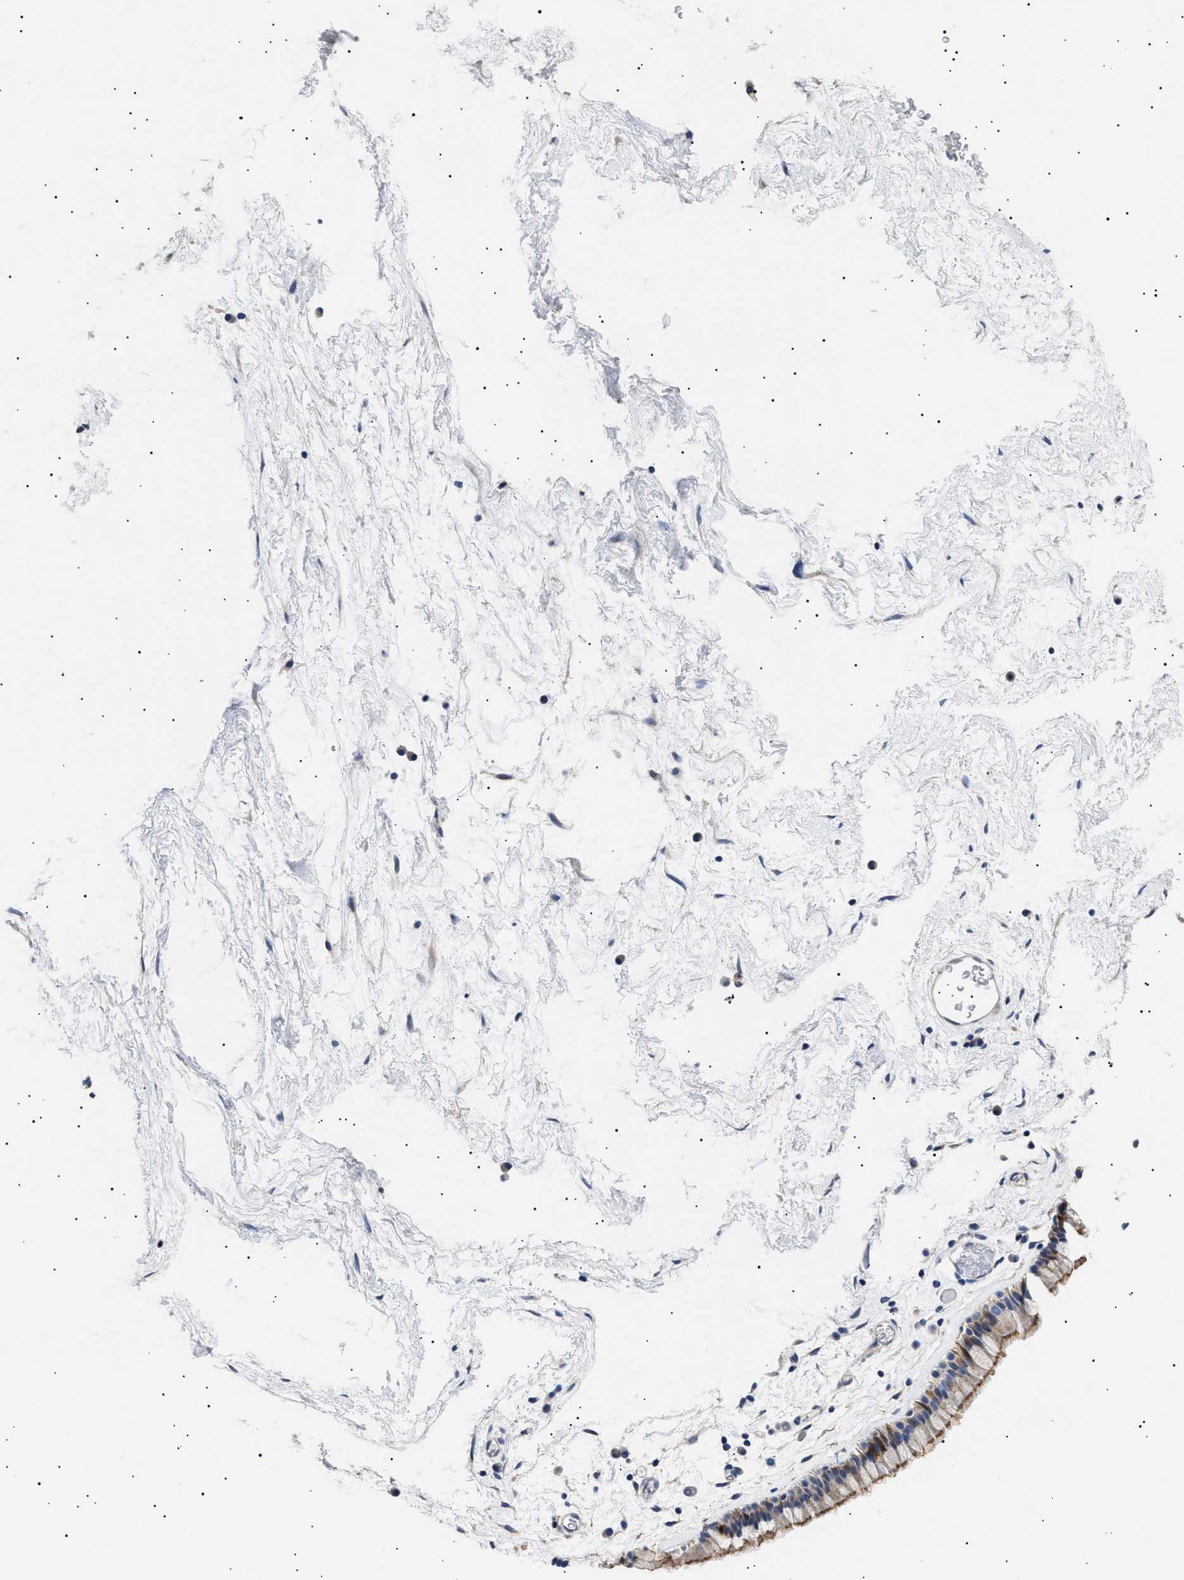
{"staining": {"intensity": "moderate", "quantity": "<25%", "location": "cytoplasmic/membranous"}, "tissue": "nasopharynx", "cell_type": "Respiratory epithelial cells", "image_type": "normal", "snomed": [{"axis": "morphology", "description": "Normal tissue, NOS"}, {"axis": "morphology", "description": "Inflammation, NOS"}, {"axis": "topography", "description": "Nasopharynx"}], "caption": "A photomicrograph showing moderate cytoplasmic/membranous expression in about <25% of respiratory epithelial cells in normal nasopharynx, as visualized by brown immunohistochemical staining.", "gene": "HEMGN", "patient": {"sex": "male", "age": 48}}